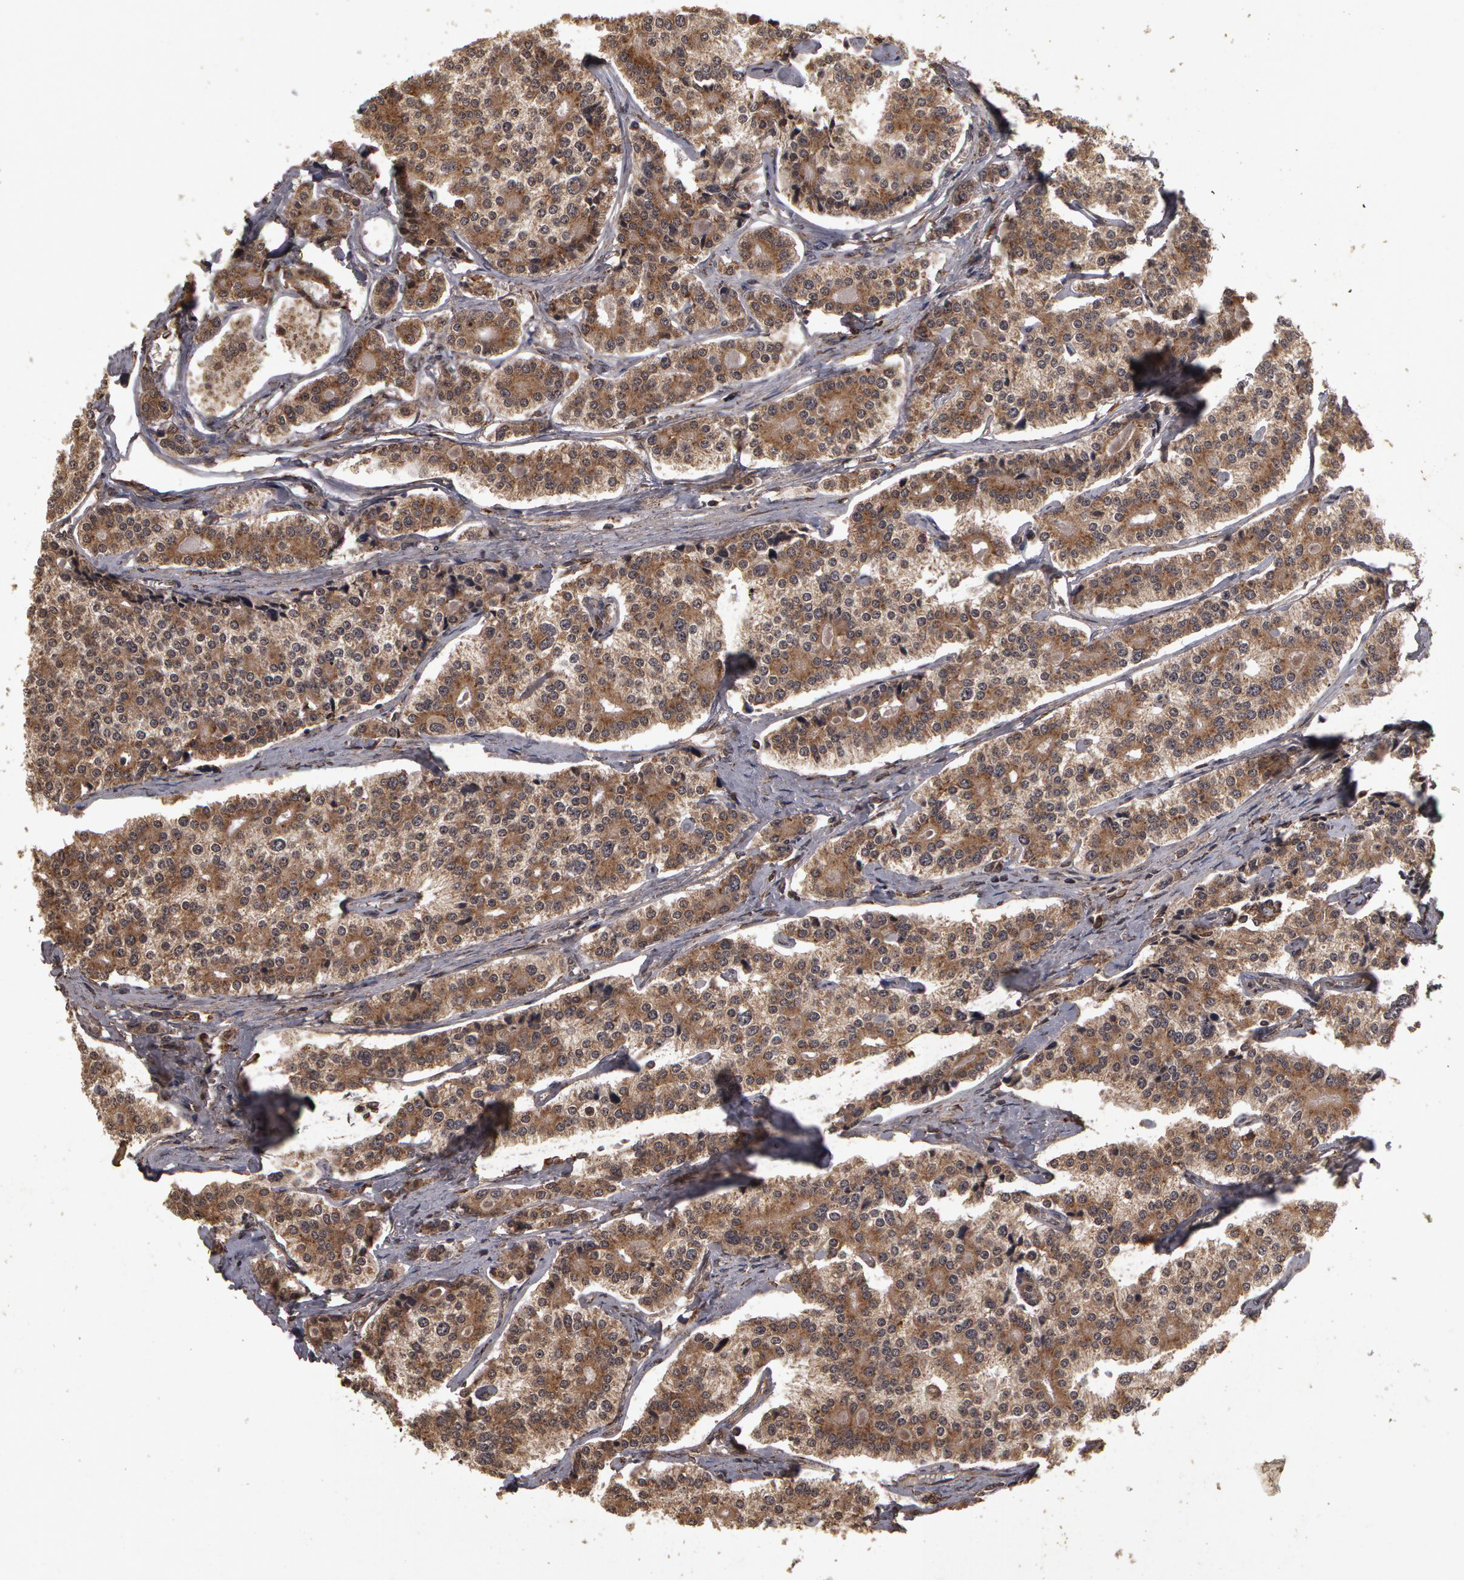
{"staining": {"intensity": "weak", "quantity": ">75%", "location": "cytoplasmic/membranous"}, "tissue": "carcinoid", "cell_type": "Tumor cells", "image_type": "cancer", "snomed": [{"axis": "morphology", "description": "Carcinoid, malignant, NOS"}, {"axis": "topography", "description": "Small intestine"}], "caption": "Carcinoid was stained to show a protein in brown. There is low levels of weak cytoplasmic/membranous positivity in about >75% of tumor cells.", "gene": "CALR", "patient": {"sex": "male", "age": 63}}